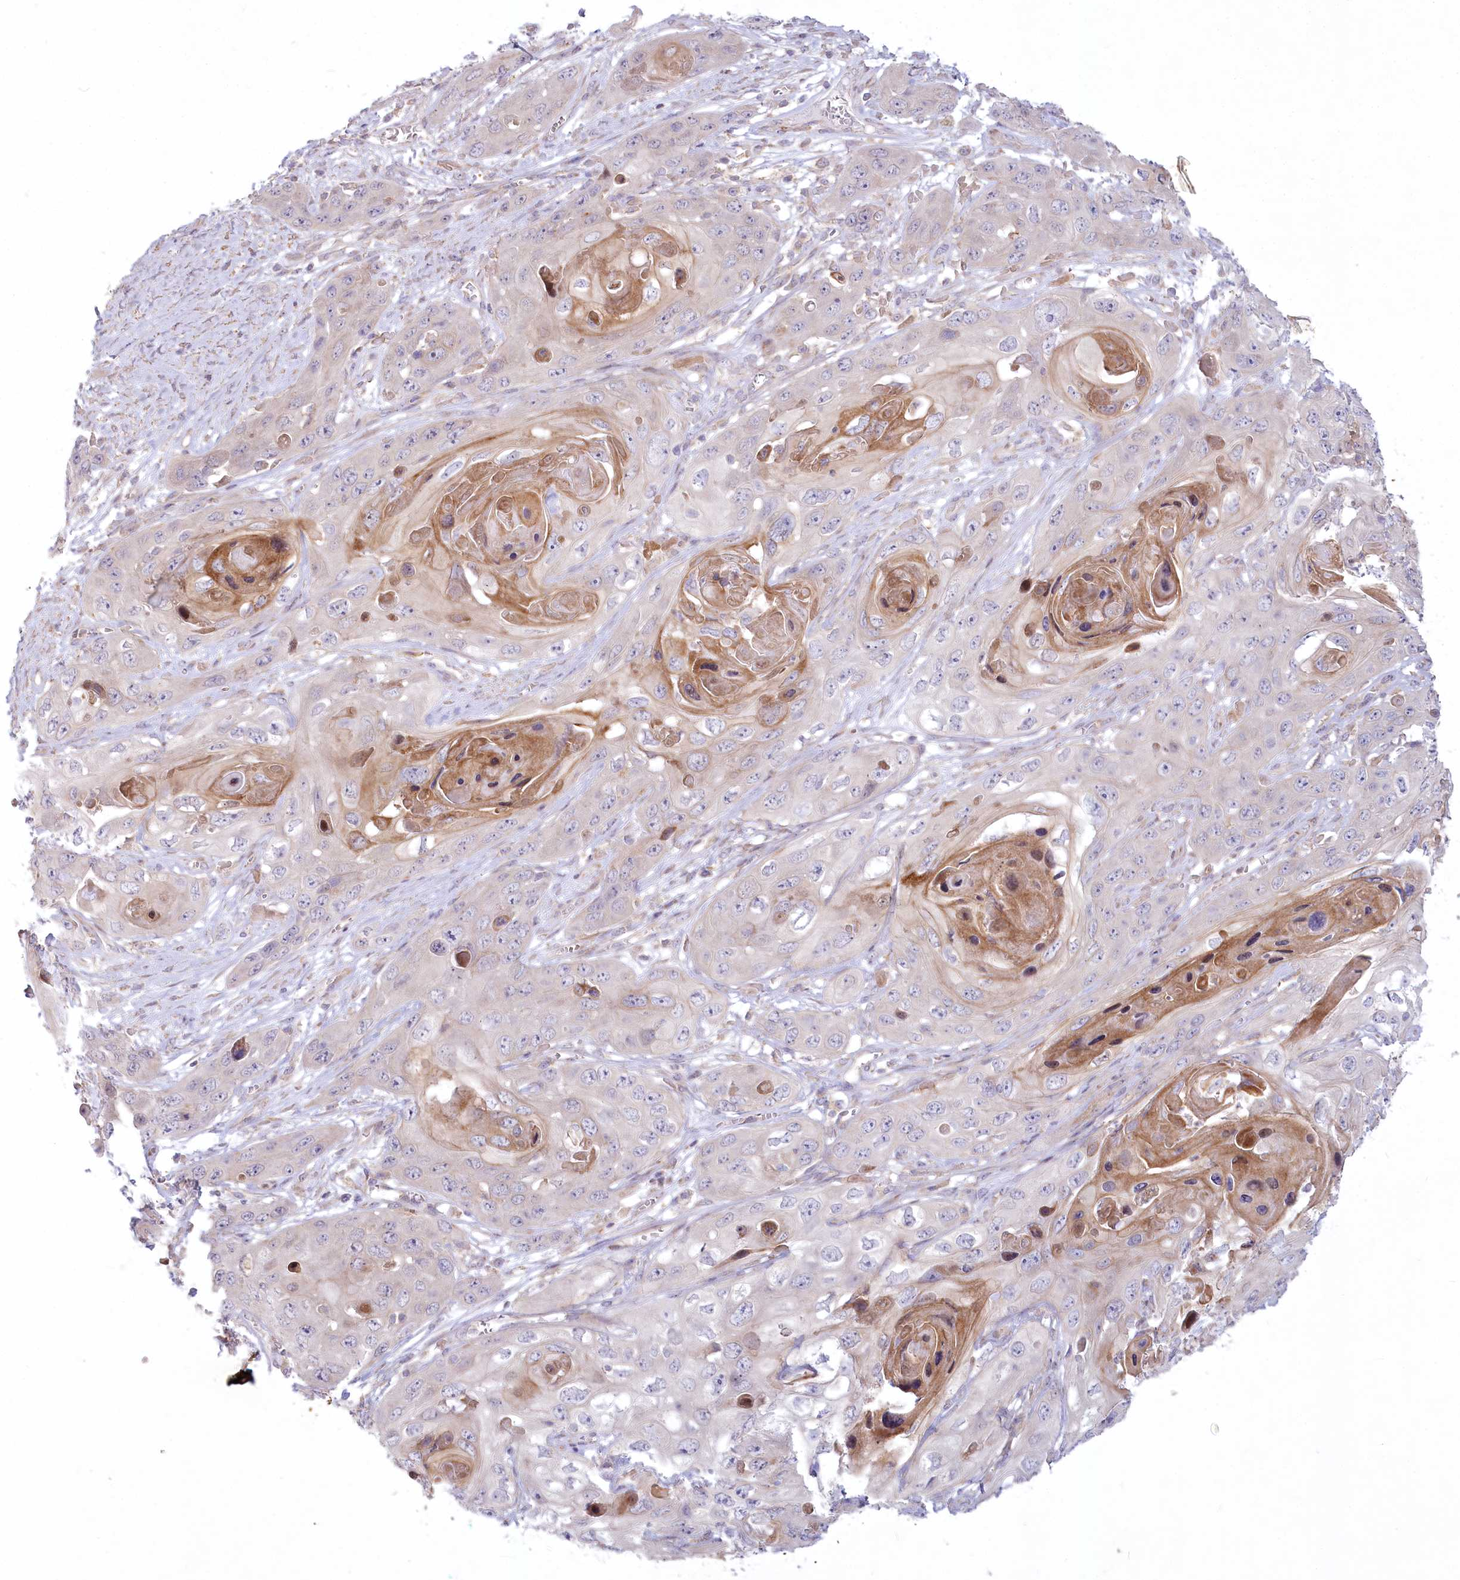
{"staining": {"intensity": "negative", "quantity": "none", "location": "none"}, "tissue": "skin cancer", "cell_type": "Tumor cells", "image_type": "cancer", "snomed": [{"axis": "morphology", "description": "Squamous cell carcinoma, NOS"}, {"axis": "topography", "description": "Skin"}], "caption": "This is a histopathology image of immunohistochemistry (IHC) staining of squamous cell carcinoma (skin), which shows no expression in tumor cells.", "gene": "MTG1", "patient": {"sex": "male", "age": 55}}